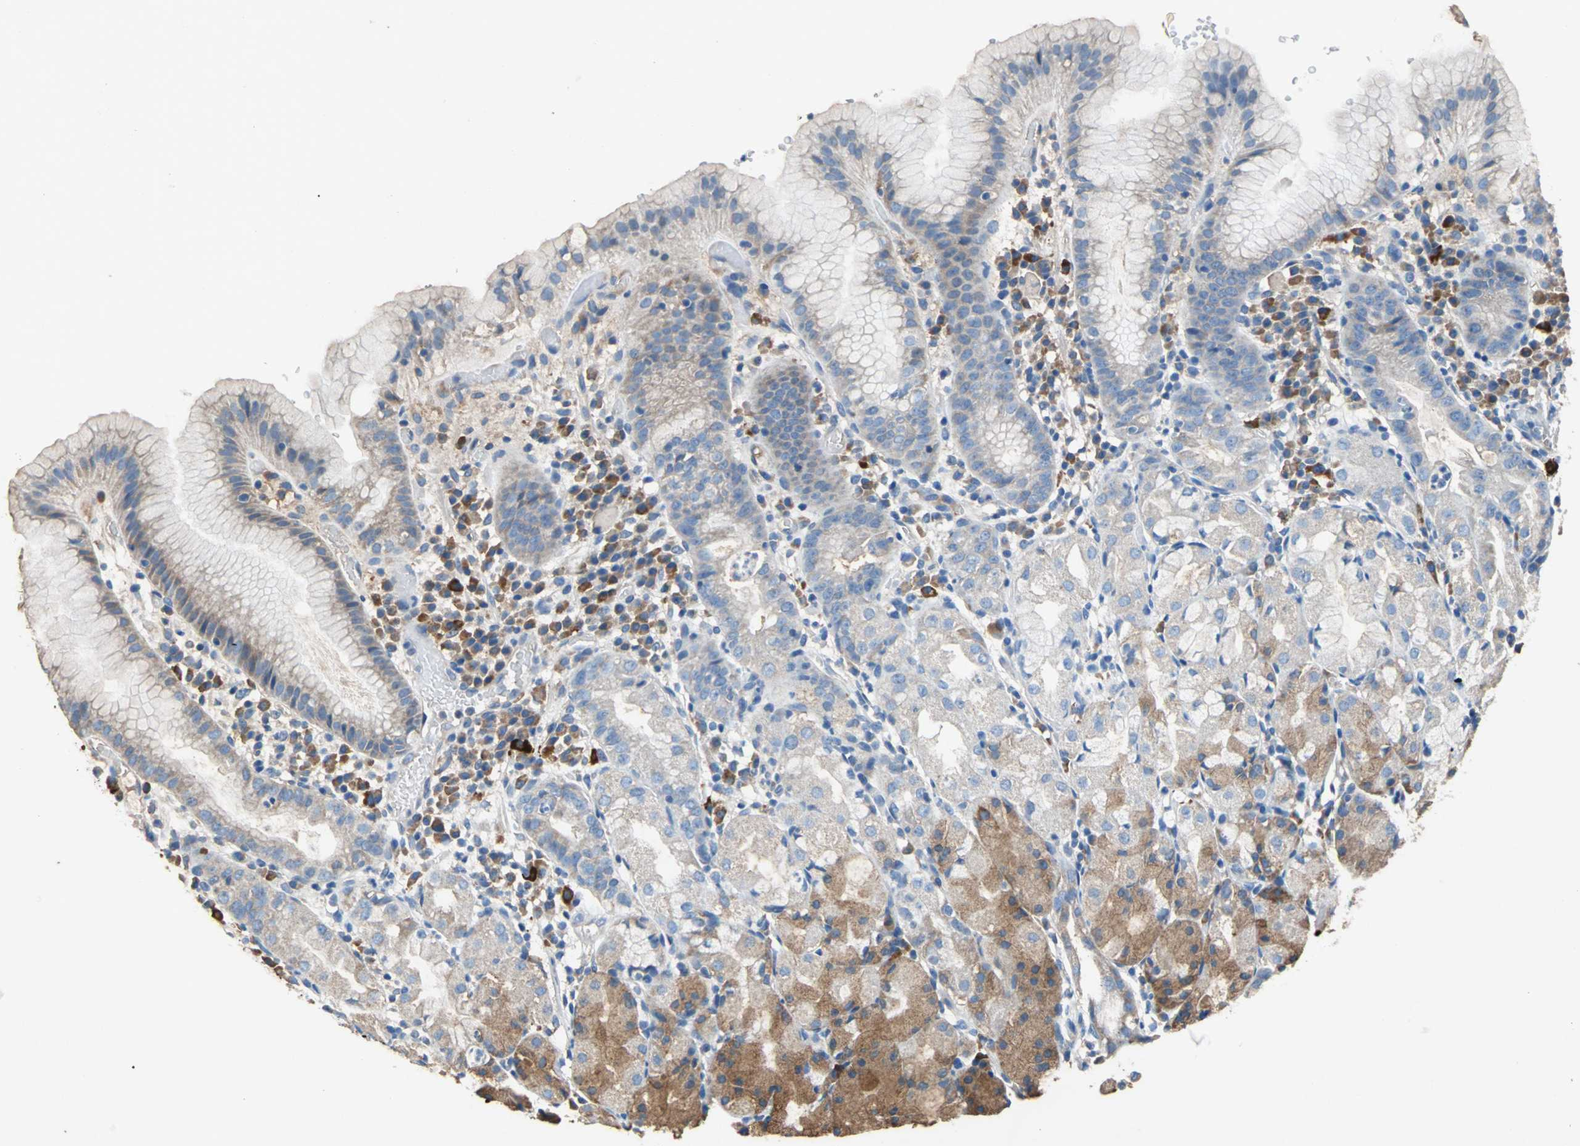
{"staining": {"intensity": "moderate", "quantity": ">75%", "location": "cytoplasmic/membranous"}, "tissue": "stomach", "cell_type": "Glandular cells", "image_type": "normal", "snomed": [{"axis": "morphology", "description": "Normal tissue, NOS"}, {"axis": "topography", "description": "Stomach"}, {"axis": "topography", "description": "Stomach, lower"}], "caption": "An immunohistochemistry micrograph of unremarkable tissue is shown. Protein staining in brown highlights moderate cytoplasmic/membranous positivity in stomach within glandular cells. The staining was performed using DAB (3,3'-diaminobenzidine), with brown indicating positive protein expression. Nuclei are stained blue with hematoxylin.", "gene": "HEPH", "patient": {"sex": "female", "age": 75}}